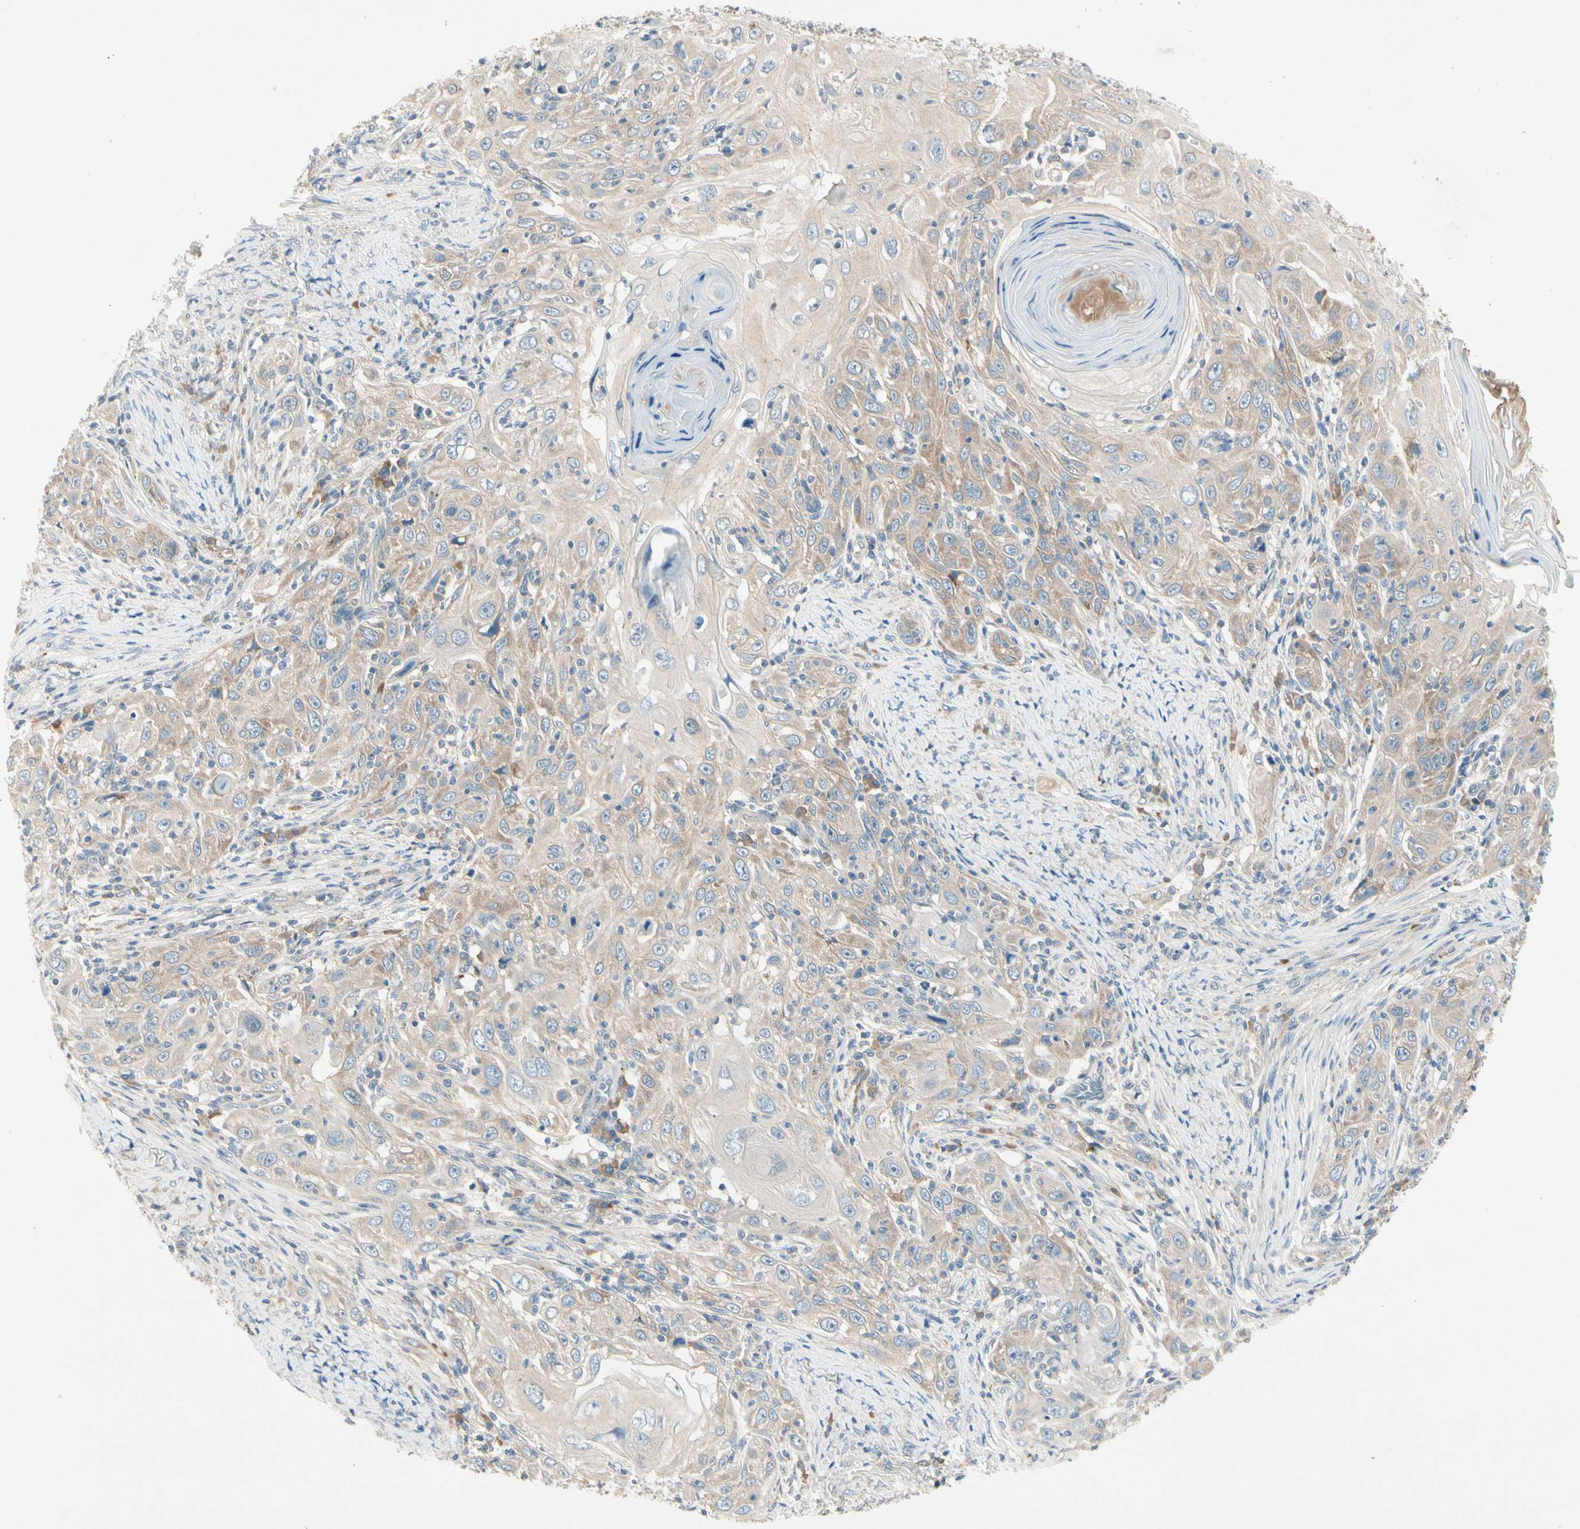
{"staining": {"intensity": "weak", "quantity": "25%-75%", "location": "cytoplasmic/membranous"}, "tissue": "skin cancer", "cell_type": "Tumor cells", "image_type": "cancer", "snomed": [{"axis": "morphology", "description": "Squamous cell carcinoma, NOS"}, {"axis": "topography", "description": "Skin"}], "caption": "Tumor cells reveal low levels of weak cytoplasmic/membranous positivity in approximately 25%-75% of cells in human skin cancer (squamous cell carcinoma).", "gene": "IL1R1", "patient": {"sex": "female", "age": 88}}